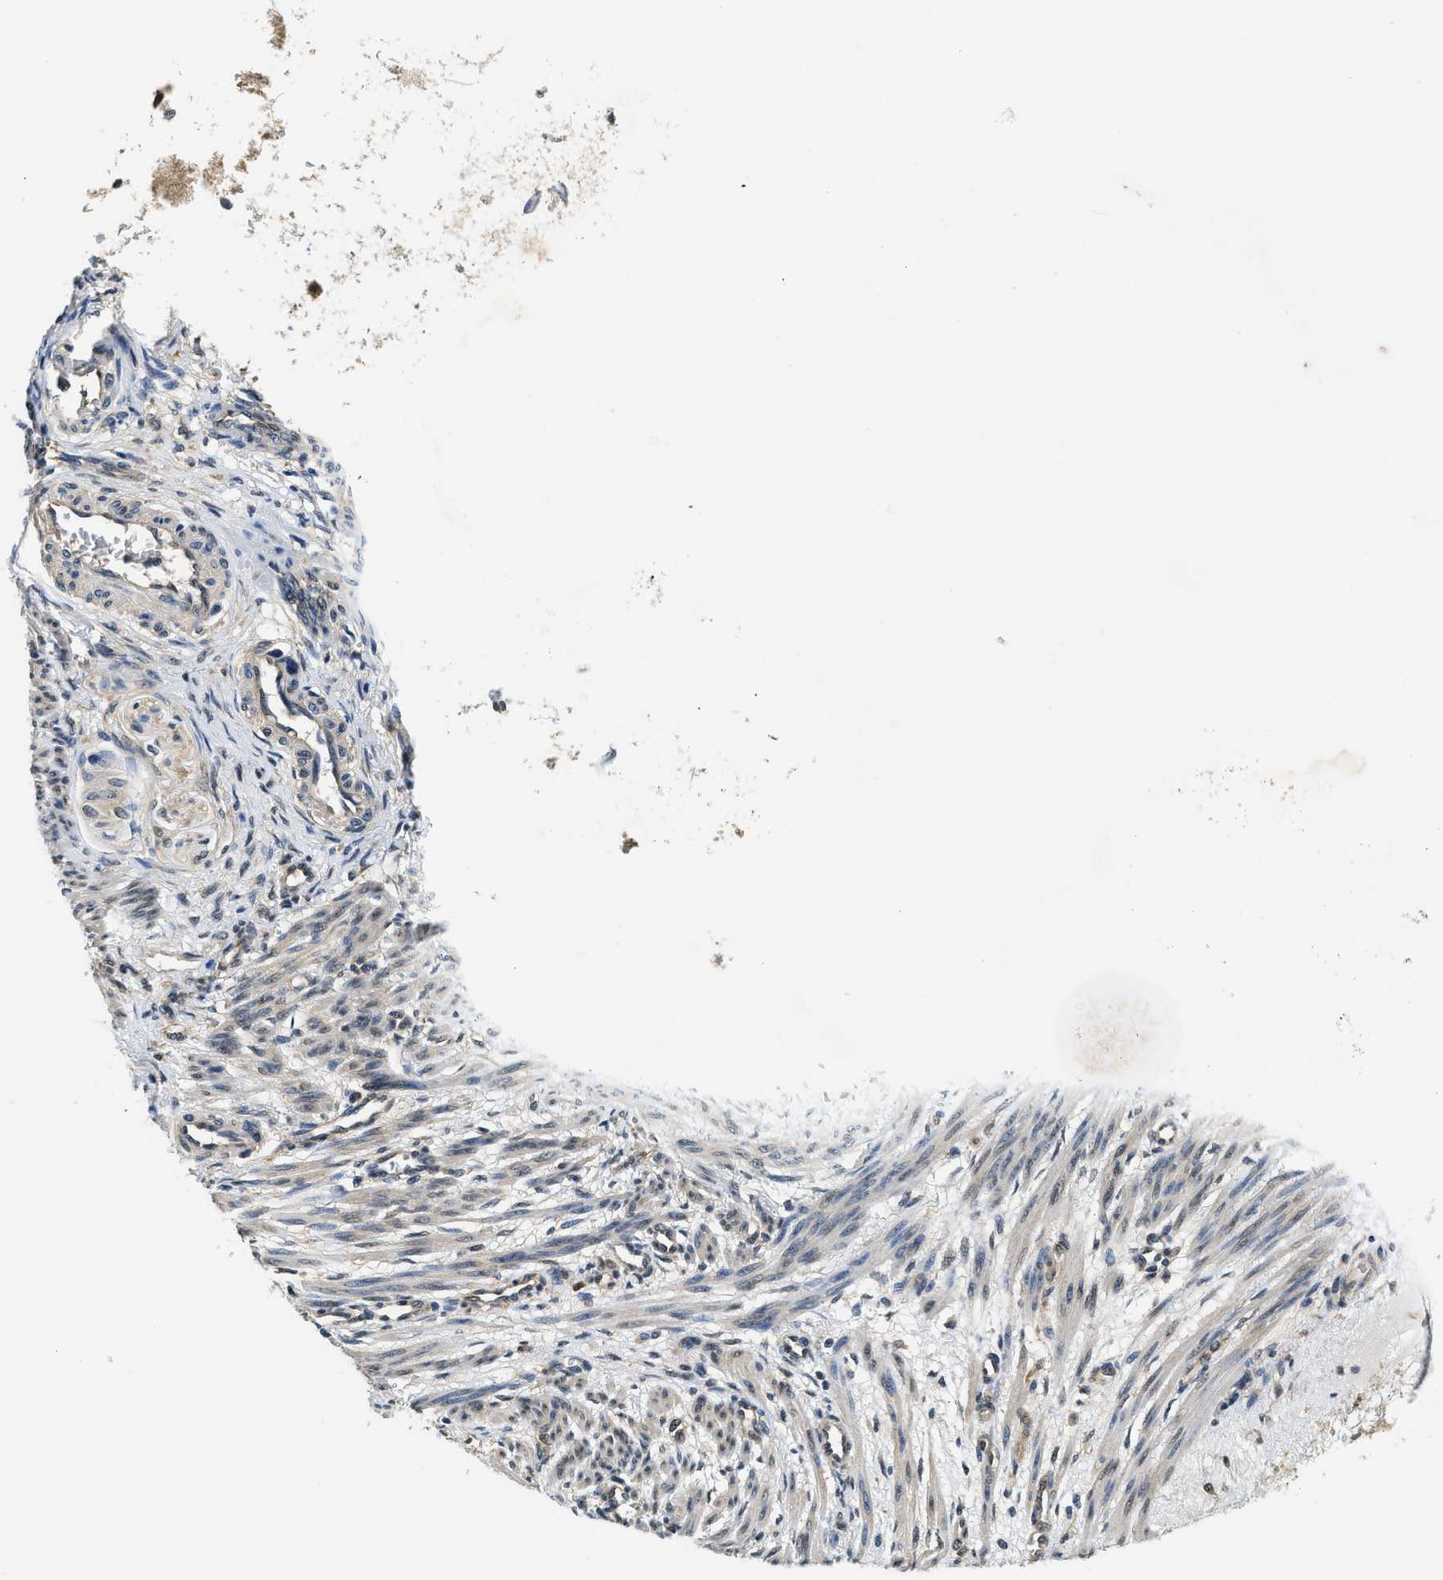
{"staining": {"intensity": "weak", "quantity": "<25%", "location": "cytoplasmic/membranous"}, "tissue": "smooth muscle", "cell_type": "Smooth muscle cells", "image_type": "normal", "snomed": [{"axis": "morphology", "description": "Normal tissue, NOS"}, {"axis": "topography", "description": "Endometrium"}], "caption": "DAB immunohistochemical staining of benign smooth muscle displays no significant positivity in smooth muscle cells.", "gene": "BCL7C", "patient": {"sex": "female", "age": 33}}